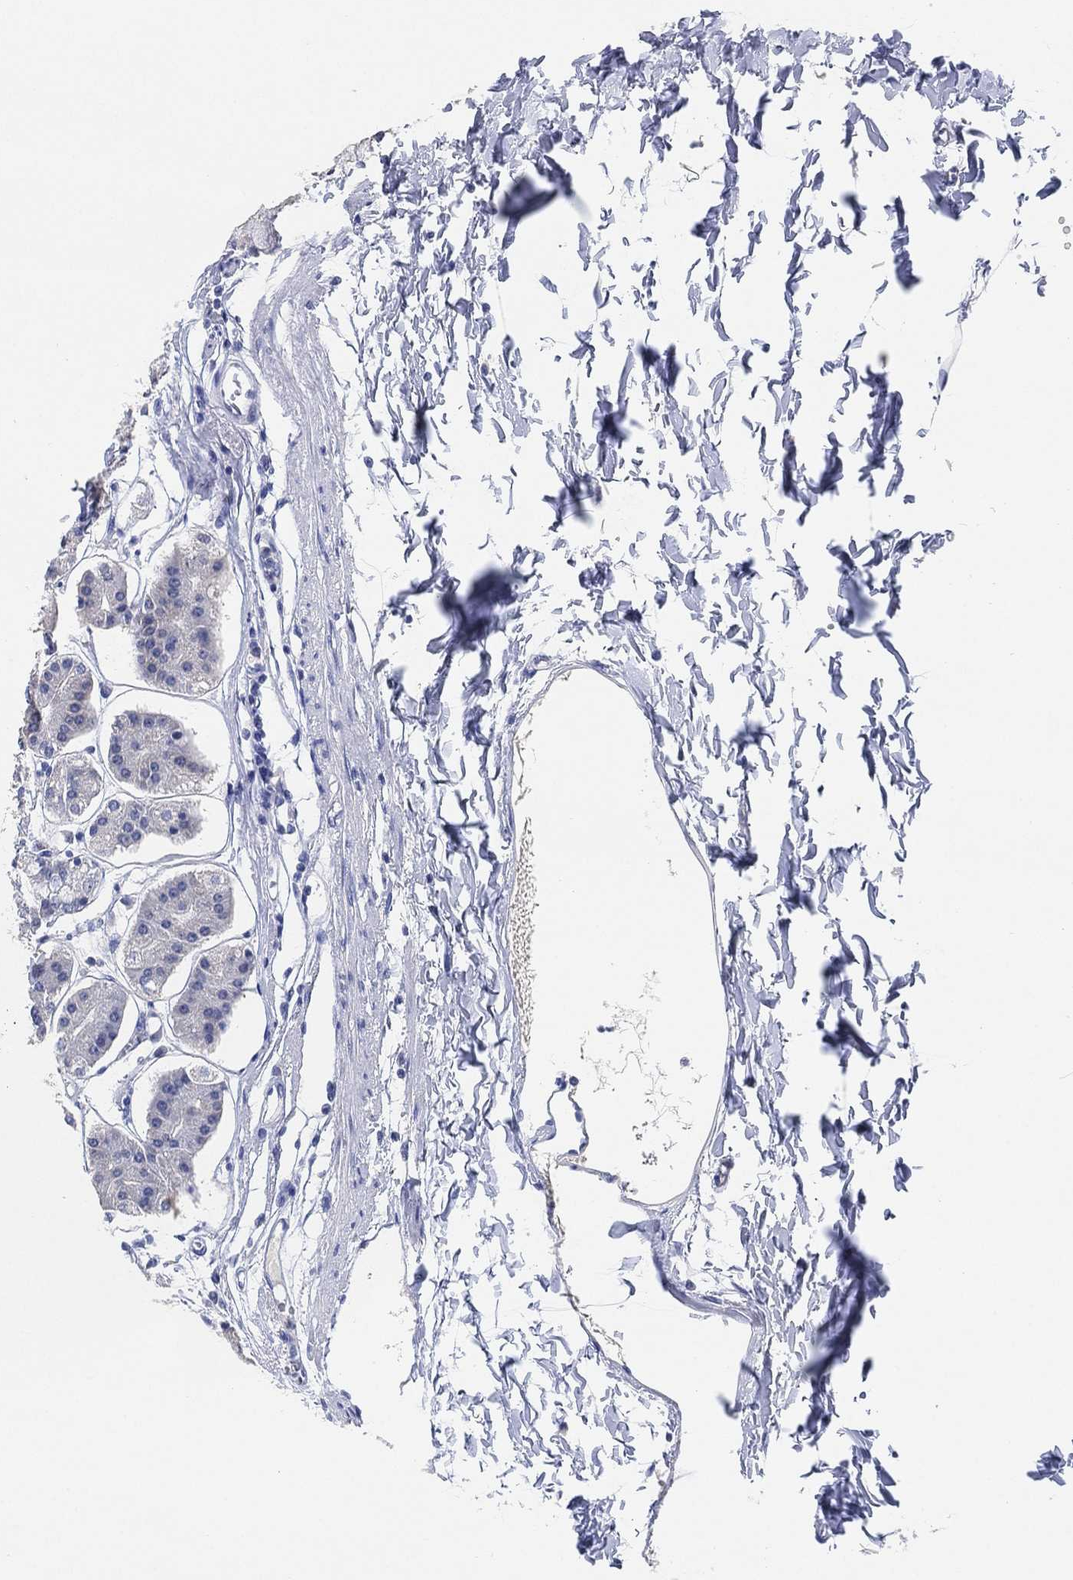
{"staining": {"intensity": "negative", "quantity": "none", "location": "none"}, "tissue": "stomach", "cell_type": "Glandular cells", "image_type": "normal", "snomed": [{"axis": "morphology", "description": "Normal tissue, NOS"}, {"axis": "topography", "description": "Skeletal muscle"}, {"axis": "topography", "description": "Stomach"}], "caption": "Immunohistochemistry (IHC) of unremarkable human stomach shows no positivity in glandular cells.", "gene": "IYD", "patient": {"sex": "female", "age": 57}}